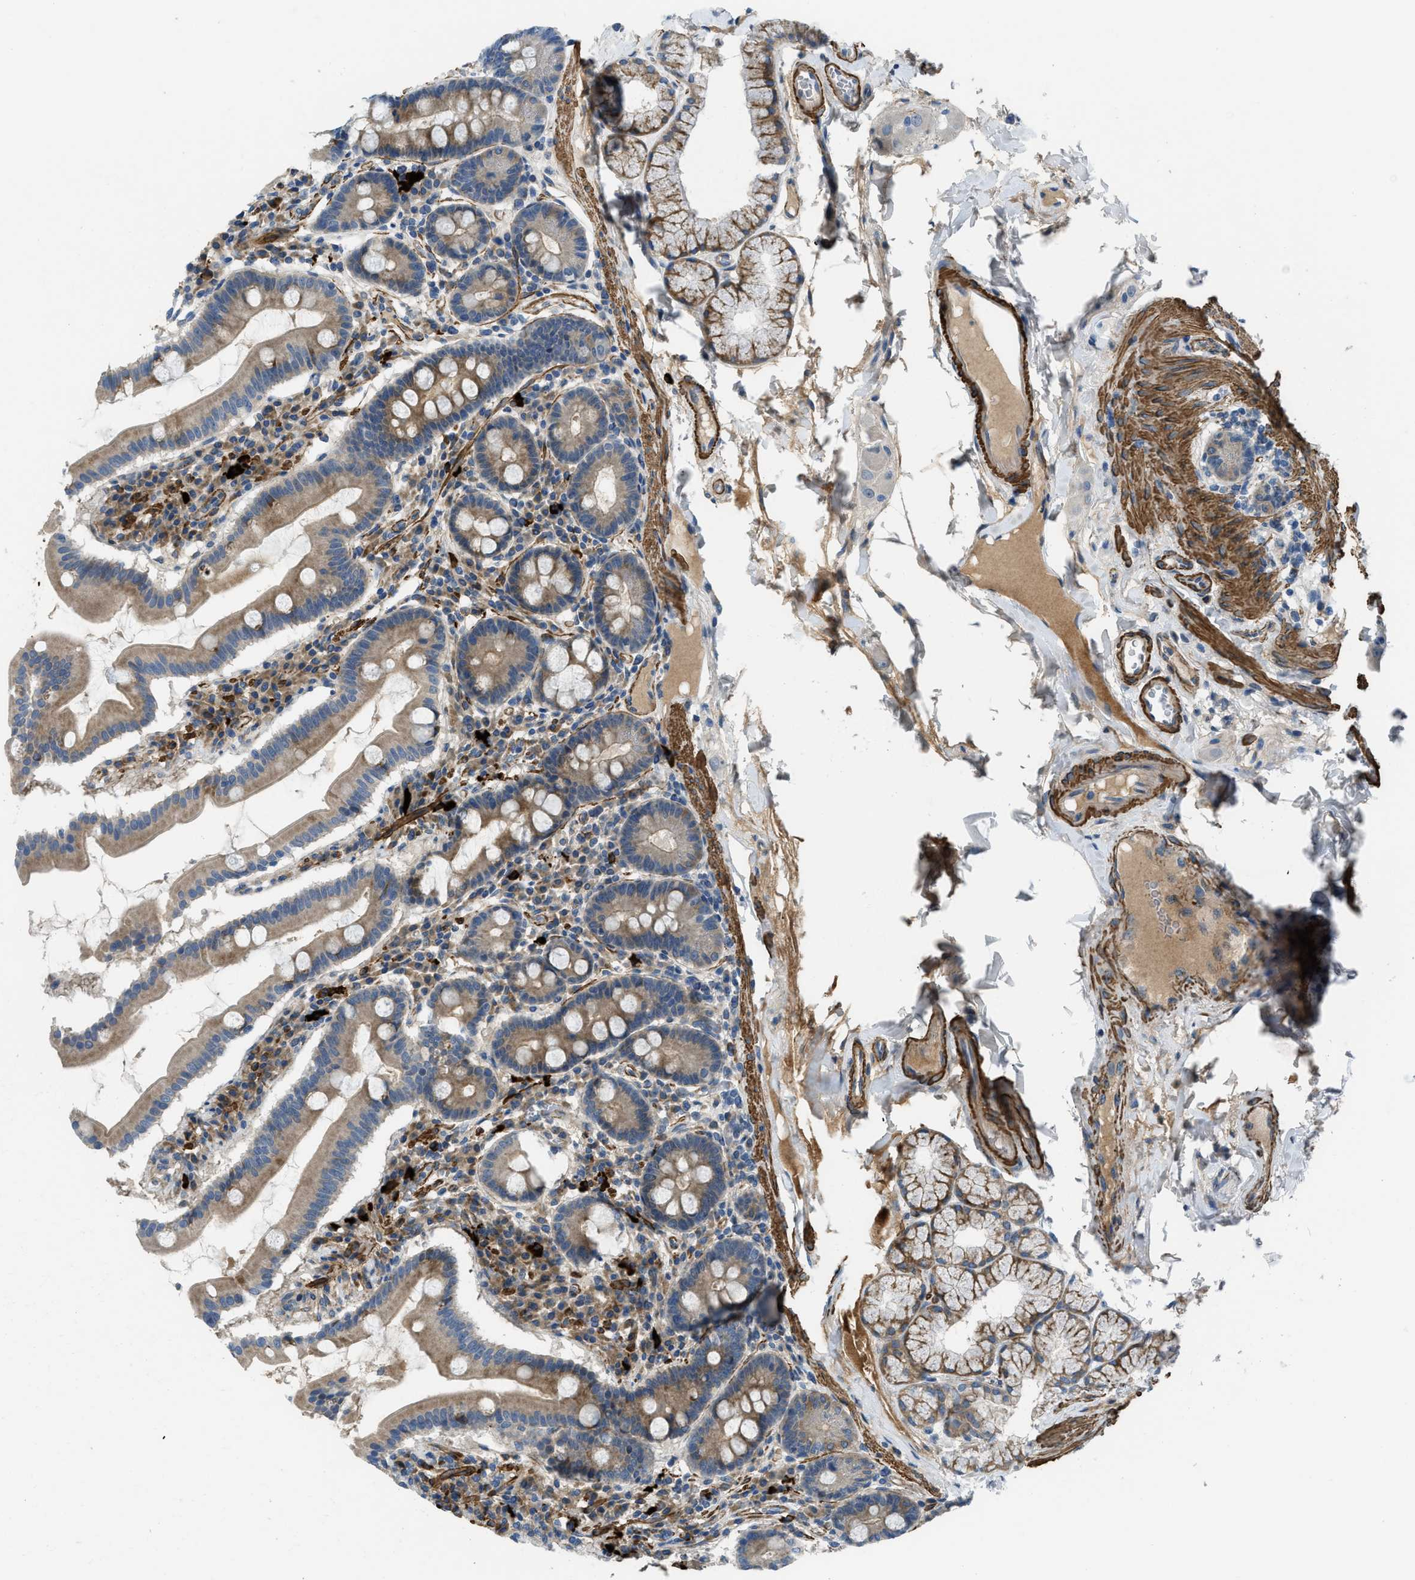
{"staining": {"intensity": "moderate", "quantity": ">75%", "location": "cytoplasmic/membranous"}, "tissue": "duodenum", "cell_type": "Glandular cells", "image_type": "normal", "snomed": [{"axis": "morphology", "description": "Normal tissue, NOS"}, {"axis": "topography", "description": "Duodenum"}], "caption": "Unremarkable duodenum reveals moderate cytoplasmic/membranous staining in about >75% of glandular cells, visualized by immunohistochemistry. The staining is performed using DAB (3,3'-diaminobenzidine) brown chromogen to label protein expression. The nuclei are counter-stained blue using hematoxylin.", "gene": "BMPR1A", "patient": {"sex": "male", "age": 50}}